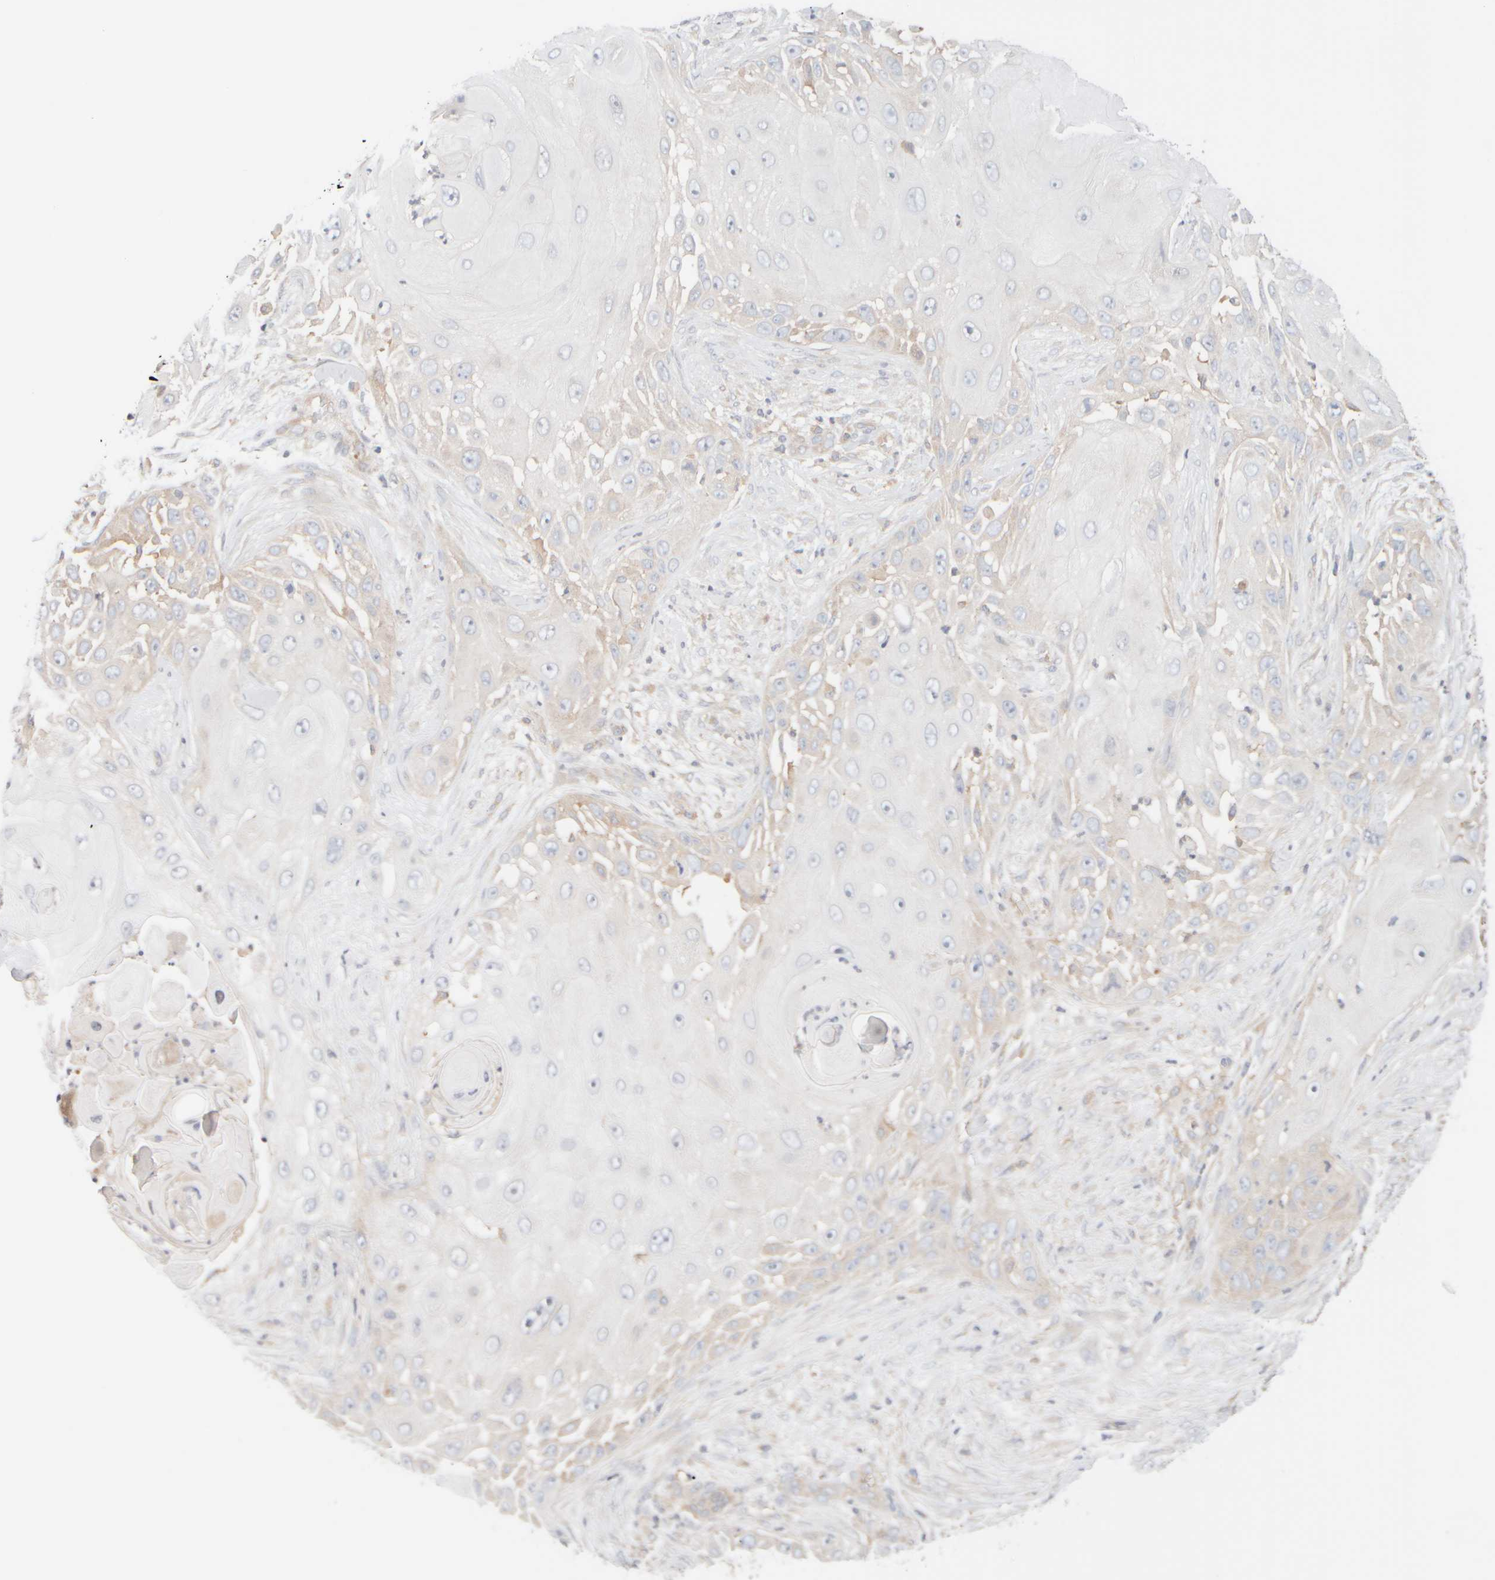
{"staining": {"intensity": "weak", "quantity": "<25%", "location": "cytoplasmic/membranous"}, "tissue": "skin cancer", "cell_type": "Tumor cells", "image_type": "cancer", "snomed": [{"axis": "morphology", "description": "Squamous cell carcinoma, NOS"}, {"axis": "topography", "description": "Skin"}], "caption": "The immunohistochemistry (IHC) photomicrograph has no significant staining in tumor cells of squamous cell carcinoma (skin) tissue.", "gene": "RABEP1", "patient": {"sex": "female", "age": 44}}